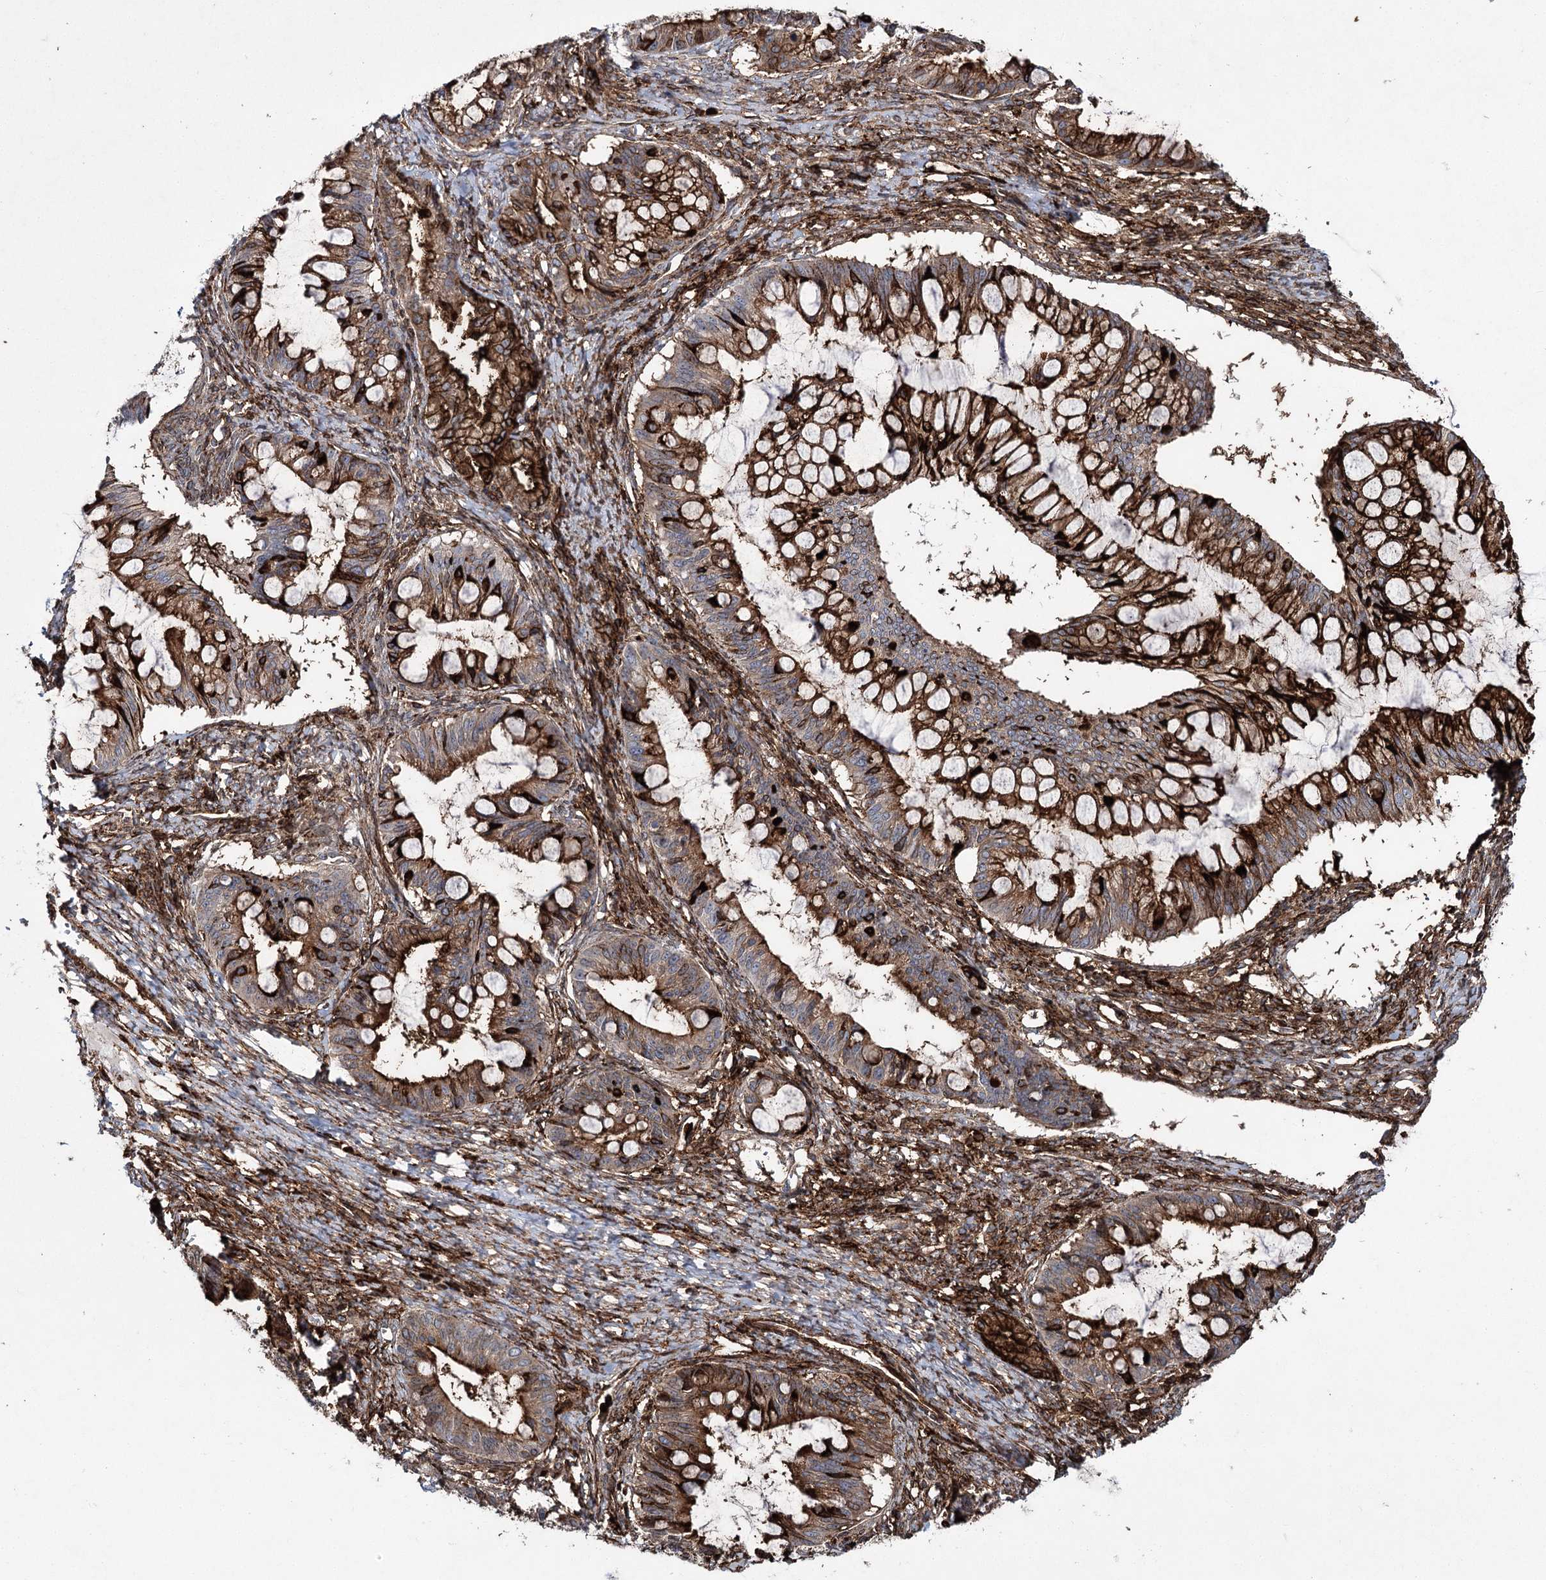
{"staining": {"intensity": "strong", "quantity": "25%-75%", "location": "cytoplasmic/membranous"}, "tissue": "ovarian cancer", "cell_type": "Tumor cells", "image_type": "cancer", "snomed": [{"axis": "morphology", "description": "Cystadenocarcinoma, mucinous, NOS"}, {"axis": "topography", "description": "Ovary"}], "caption": "Protein staining of ovarian cancer tissue exhibits strong cytoplasmic/membranous expression in about 25%-75% of tumor cells.", "gene": "DCUN1D4", "patient": {"sex": "female", "age": 73}}